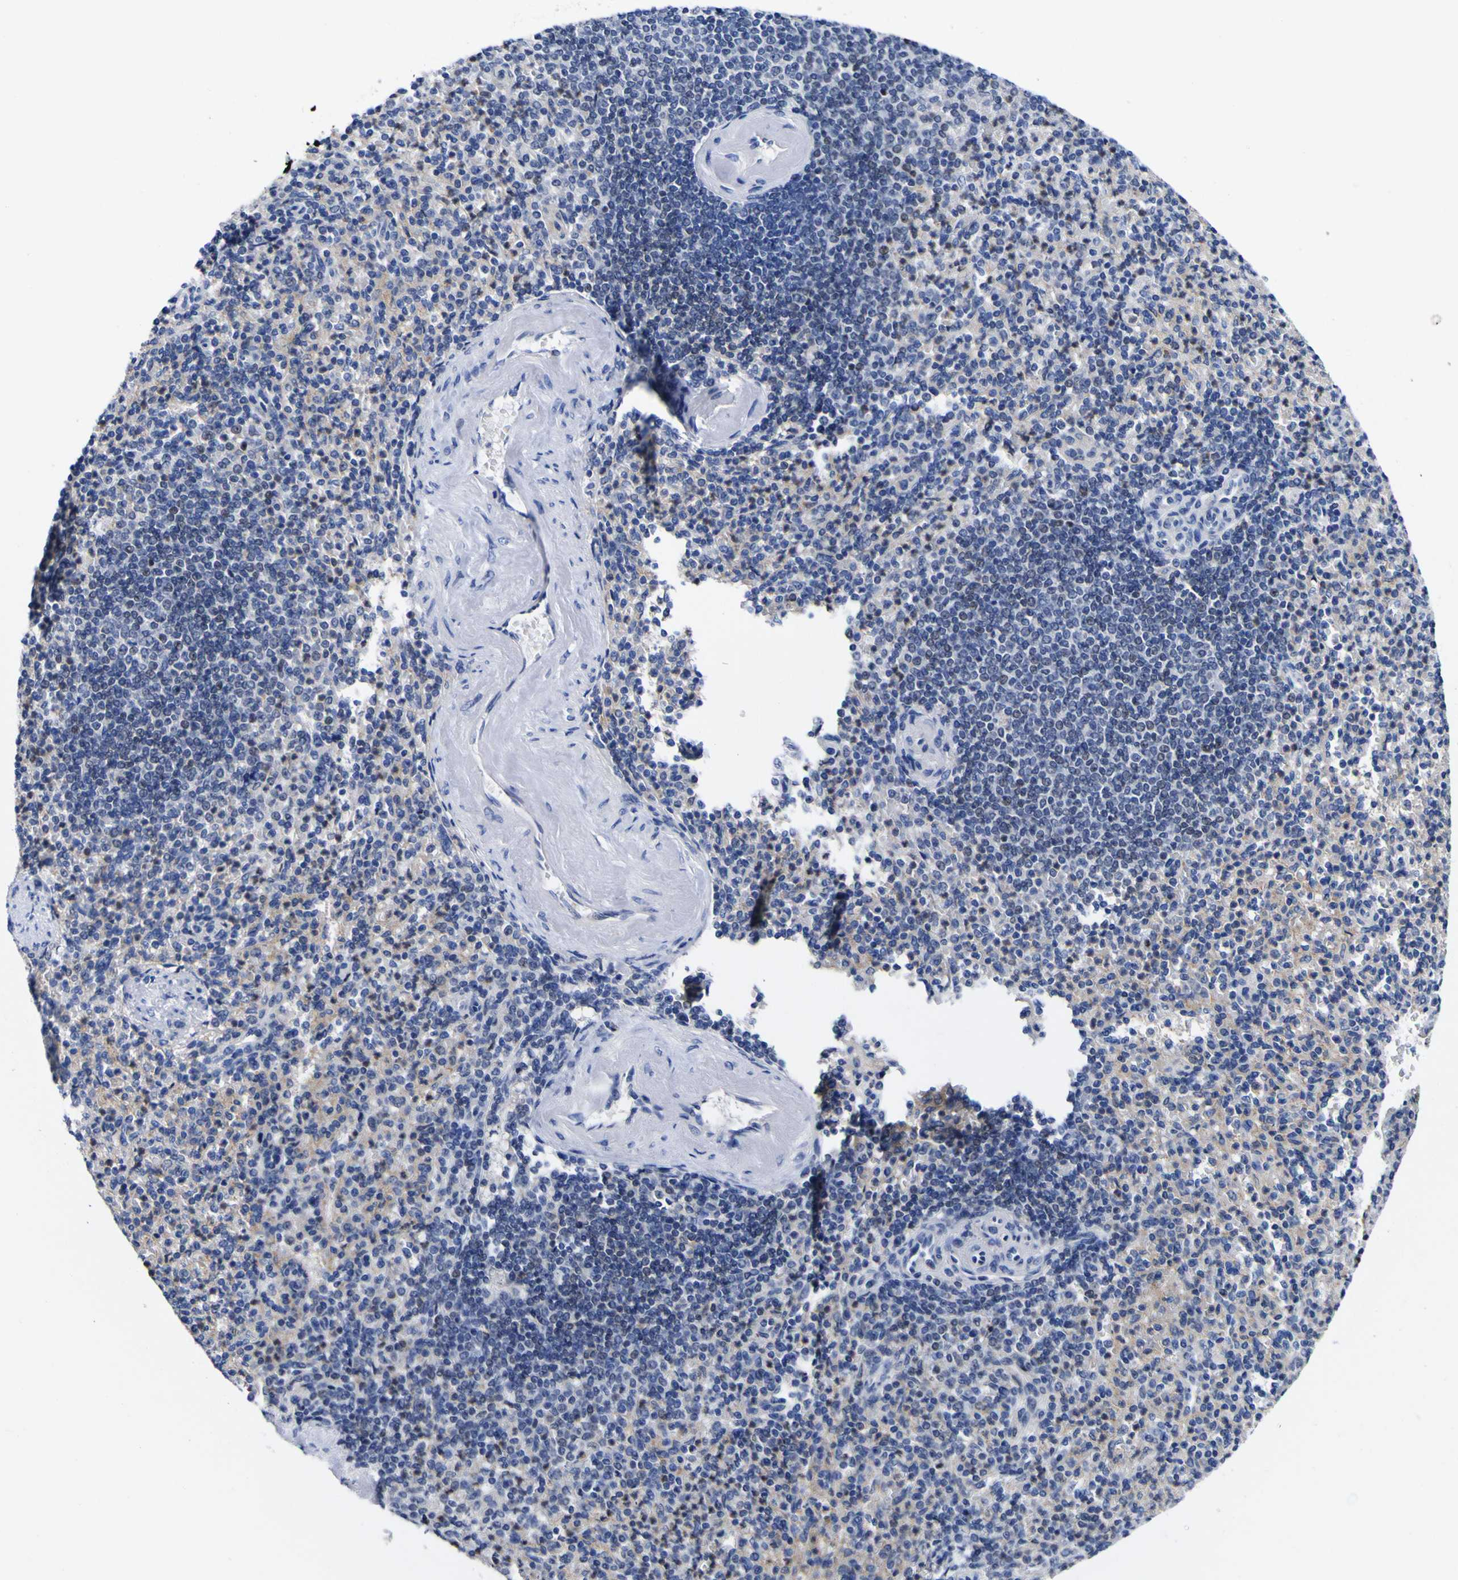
{"staining": {"intensity": "weak", "quantity": "<25%", "location": "cytoplasmic/membranous"}, "tissue": "spleen", "cell_type": "Cells in red pulp", "image_type": "normal", "snomed": [{"axis": "morphology", "description": "Normal tissue, NOS"}, {"axis": "topography", "description": "Spleen"}], "caption": "High magnification brightfield microscopy of benign spleen stained with DAB (3,3'-diaminobenzidine) (brown) and counterstained with hematoxylin (blue): cells in red pulp show no significant positivity.", "gene": "CASP6", "patient": {"sex": "female", "age": 74}}